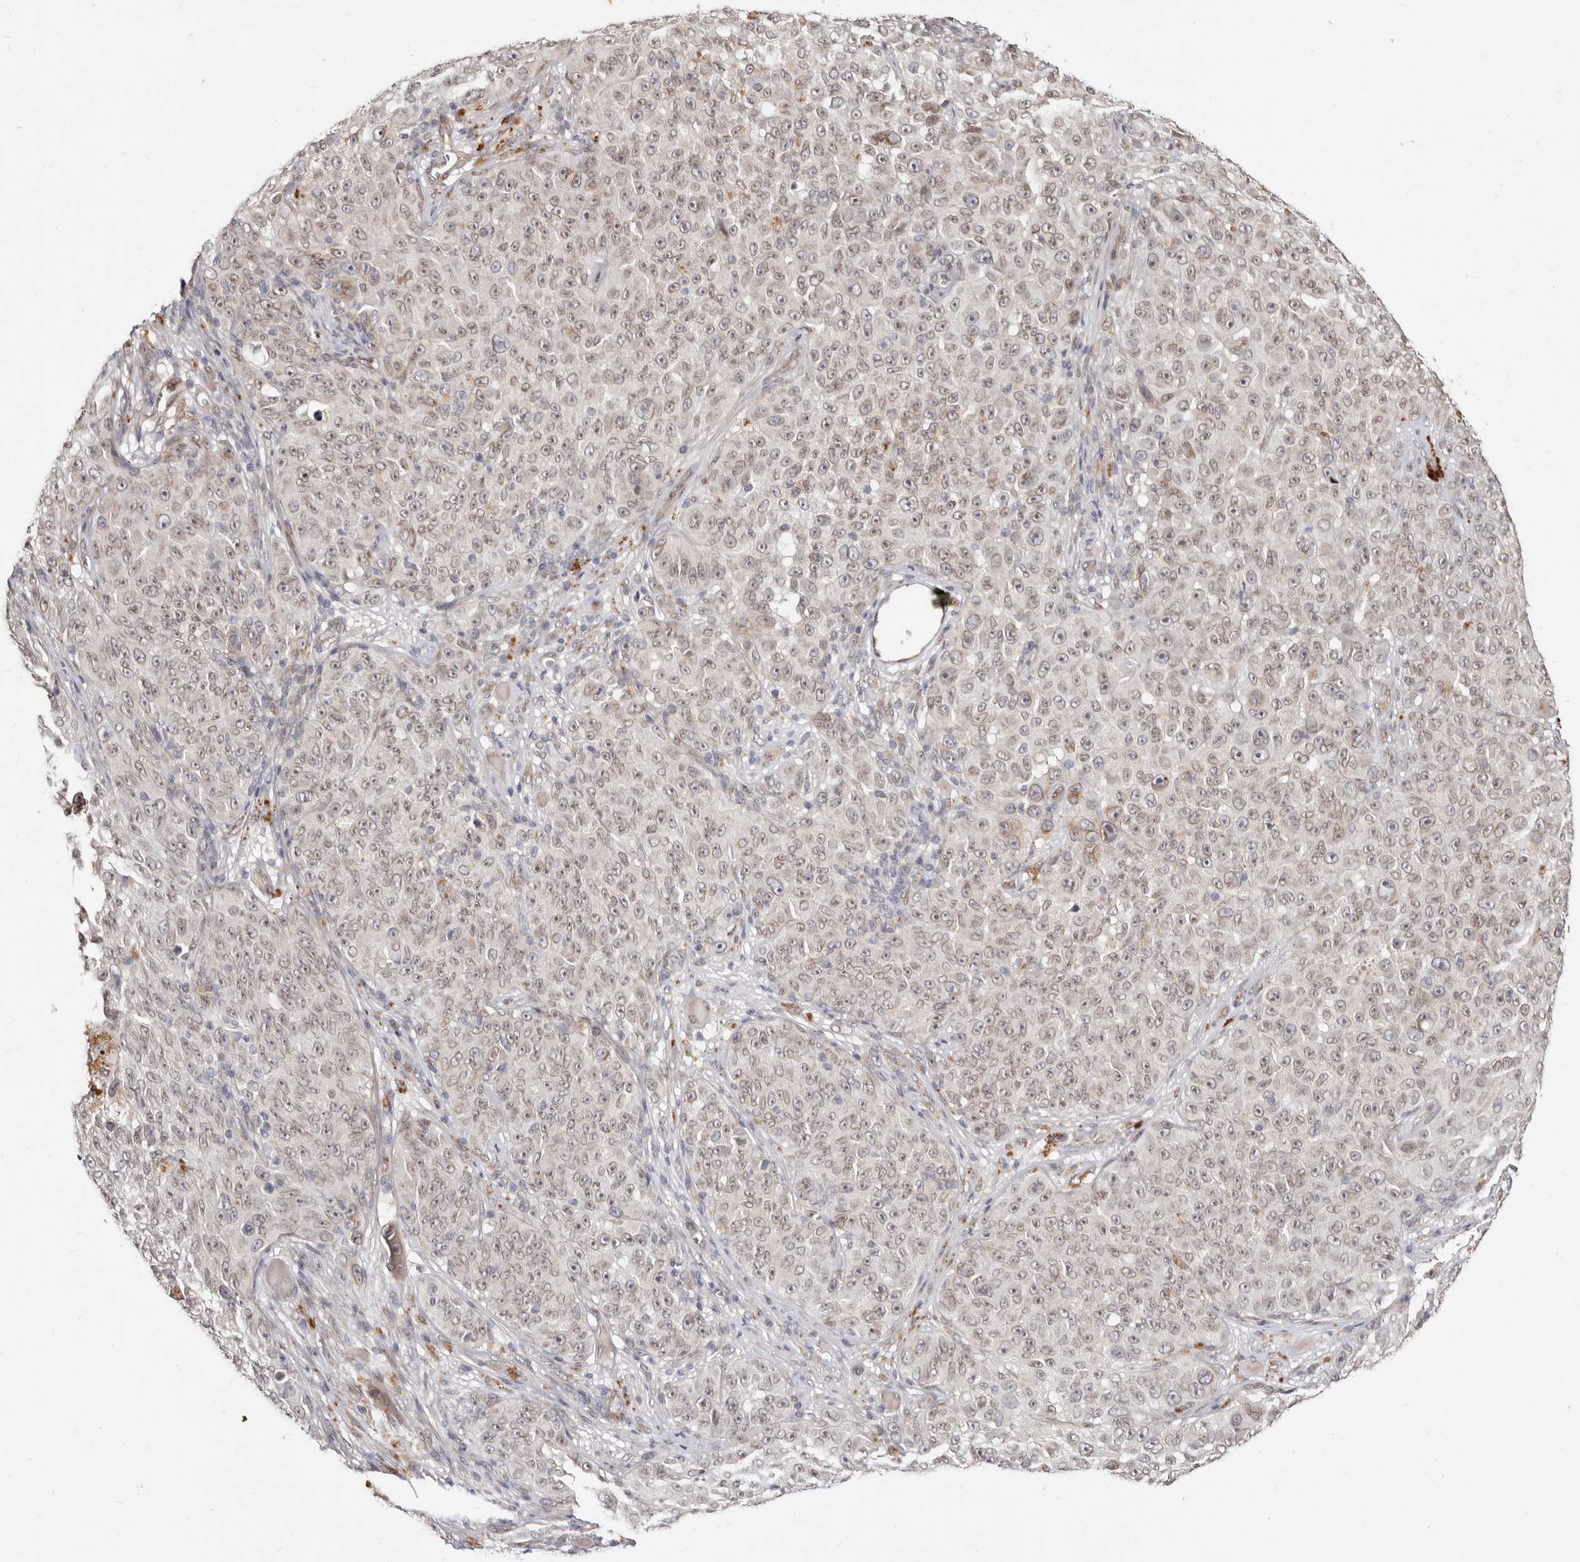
{"staining": {"intensity": "weak", "quantity": ">75%", "location": "nuclear"}, "tissue": "melanoma", "cell_type": "Tumor cells", "image_type": "cancer", "snomed": [{"axis": "morphology", "description": "Malignant melanoma, NOS"}, {"axis": "topography", "description": "Skin"}], "caption": "An IHC photomicrograph of tumor tissue is shown. Protein staining in brown shows weak nuclear positivity in malignant melanoma within tumor cells. Nuclei are stained in blue.", "gene": "LCORL", "patient": {"sex": "female", "age": 82}}